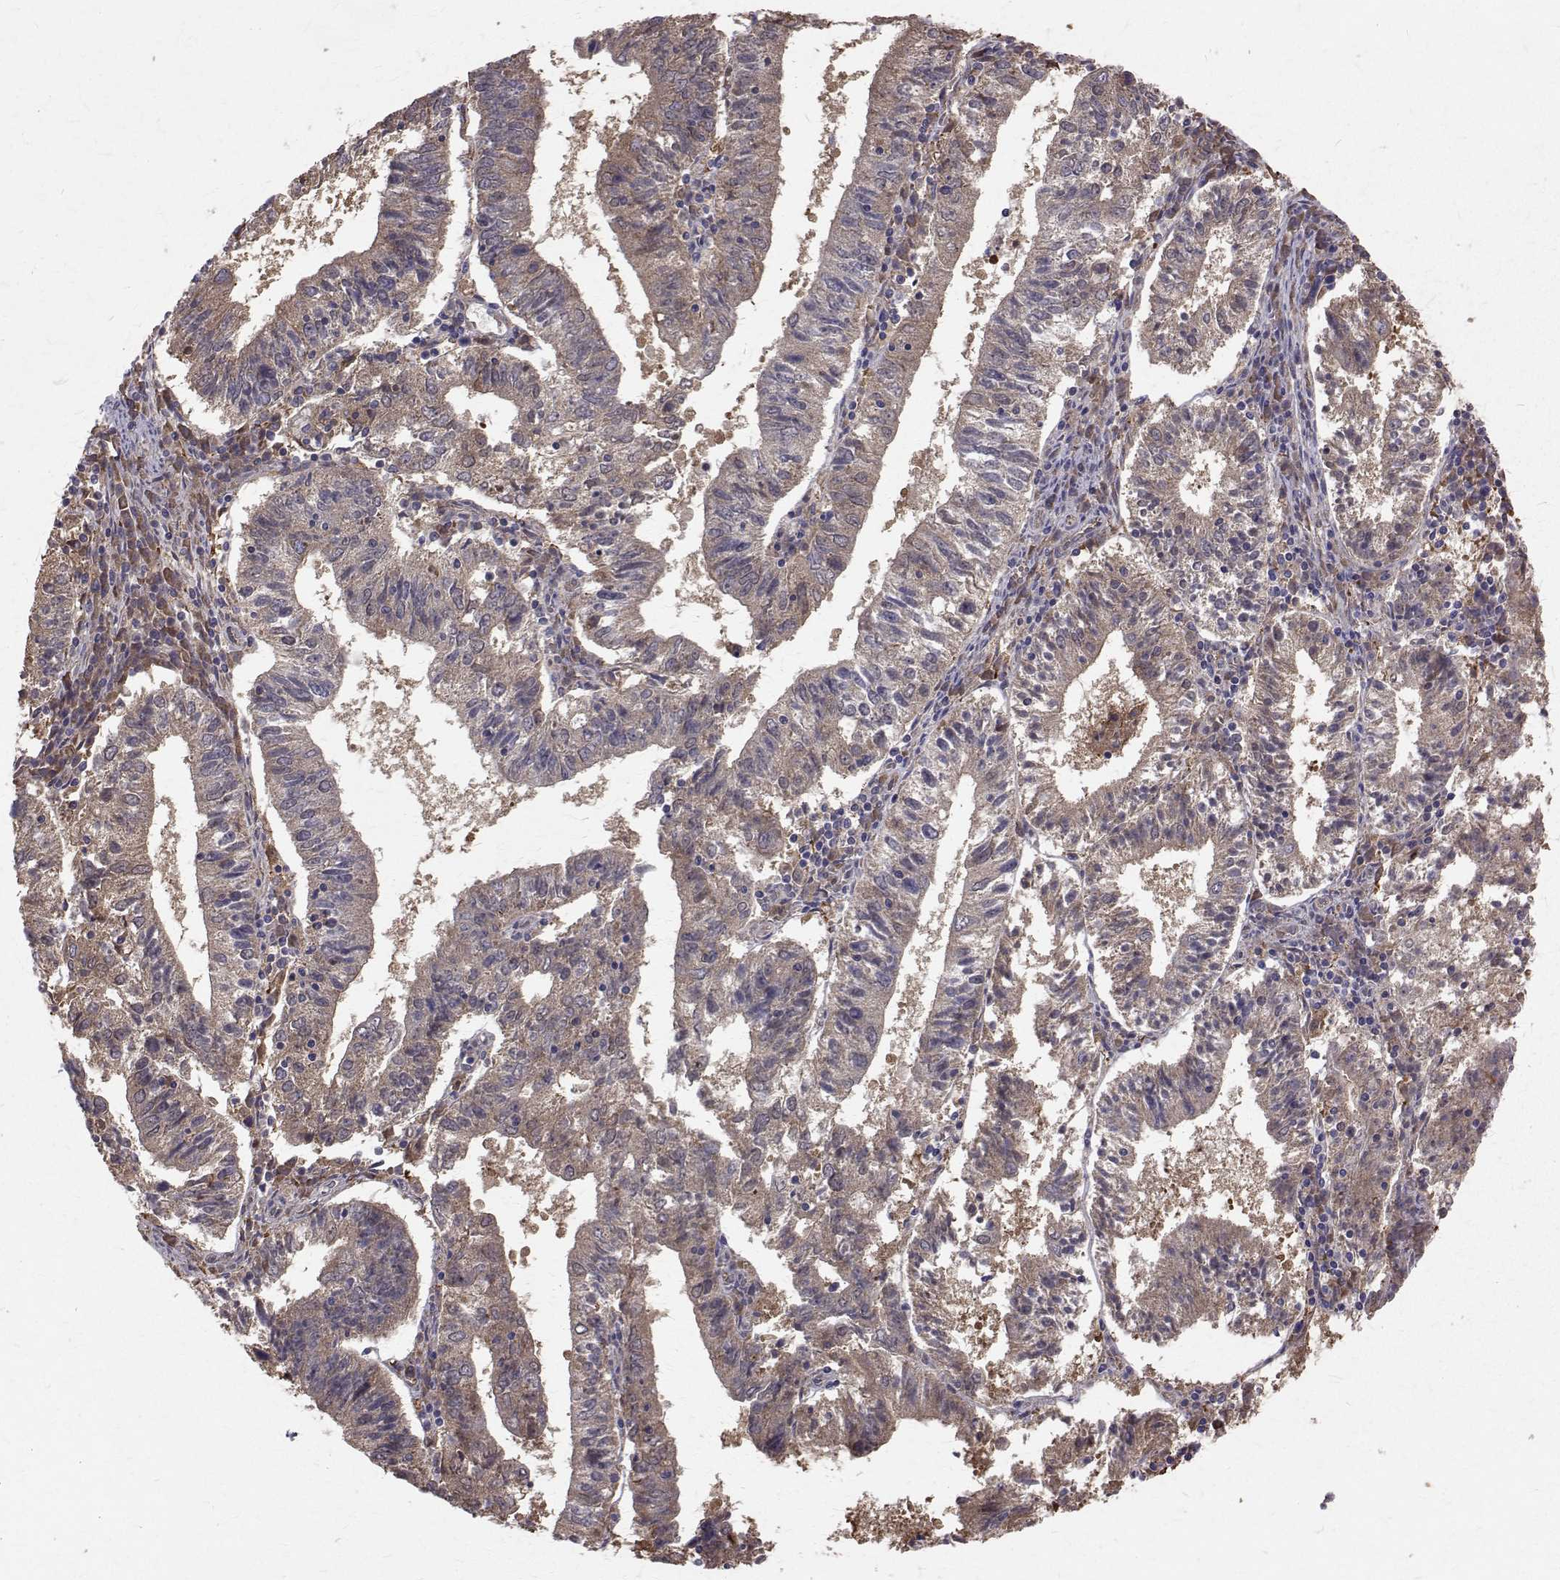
{"staining": {"intensity": "weak", "quantity": "25%-75%", "location": "cytoplasmic/membranous"}, "tissue": "endometrial cancer", "cell_type": "Tumor cells", "image_type": "cancer", "snomed": [{"axis": "morphology", "description": "Adenocarcinoma, NOS"}, {"axis": "topography", "description": "Endometrium"}], "caption": "This is an image of immunohistochemistry staining of adenocarcinoma (endometrial), which shows weak expression in the cytoplasmic/membranous of tumor cells.", "gene": "FARSB", "patient": {"sex": "female", "age": 82}}